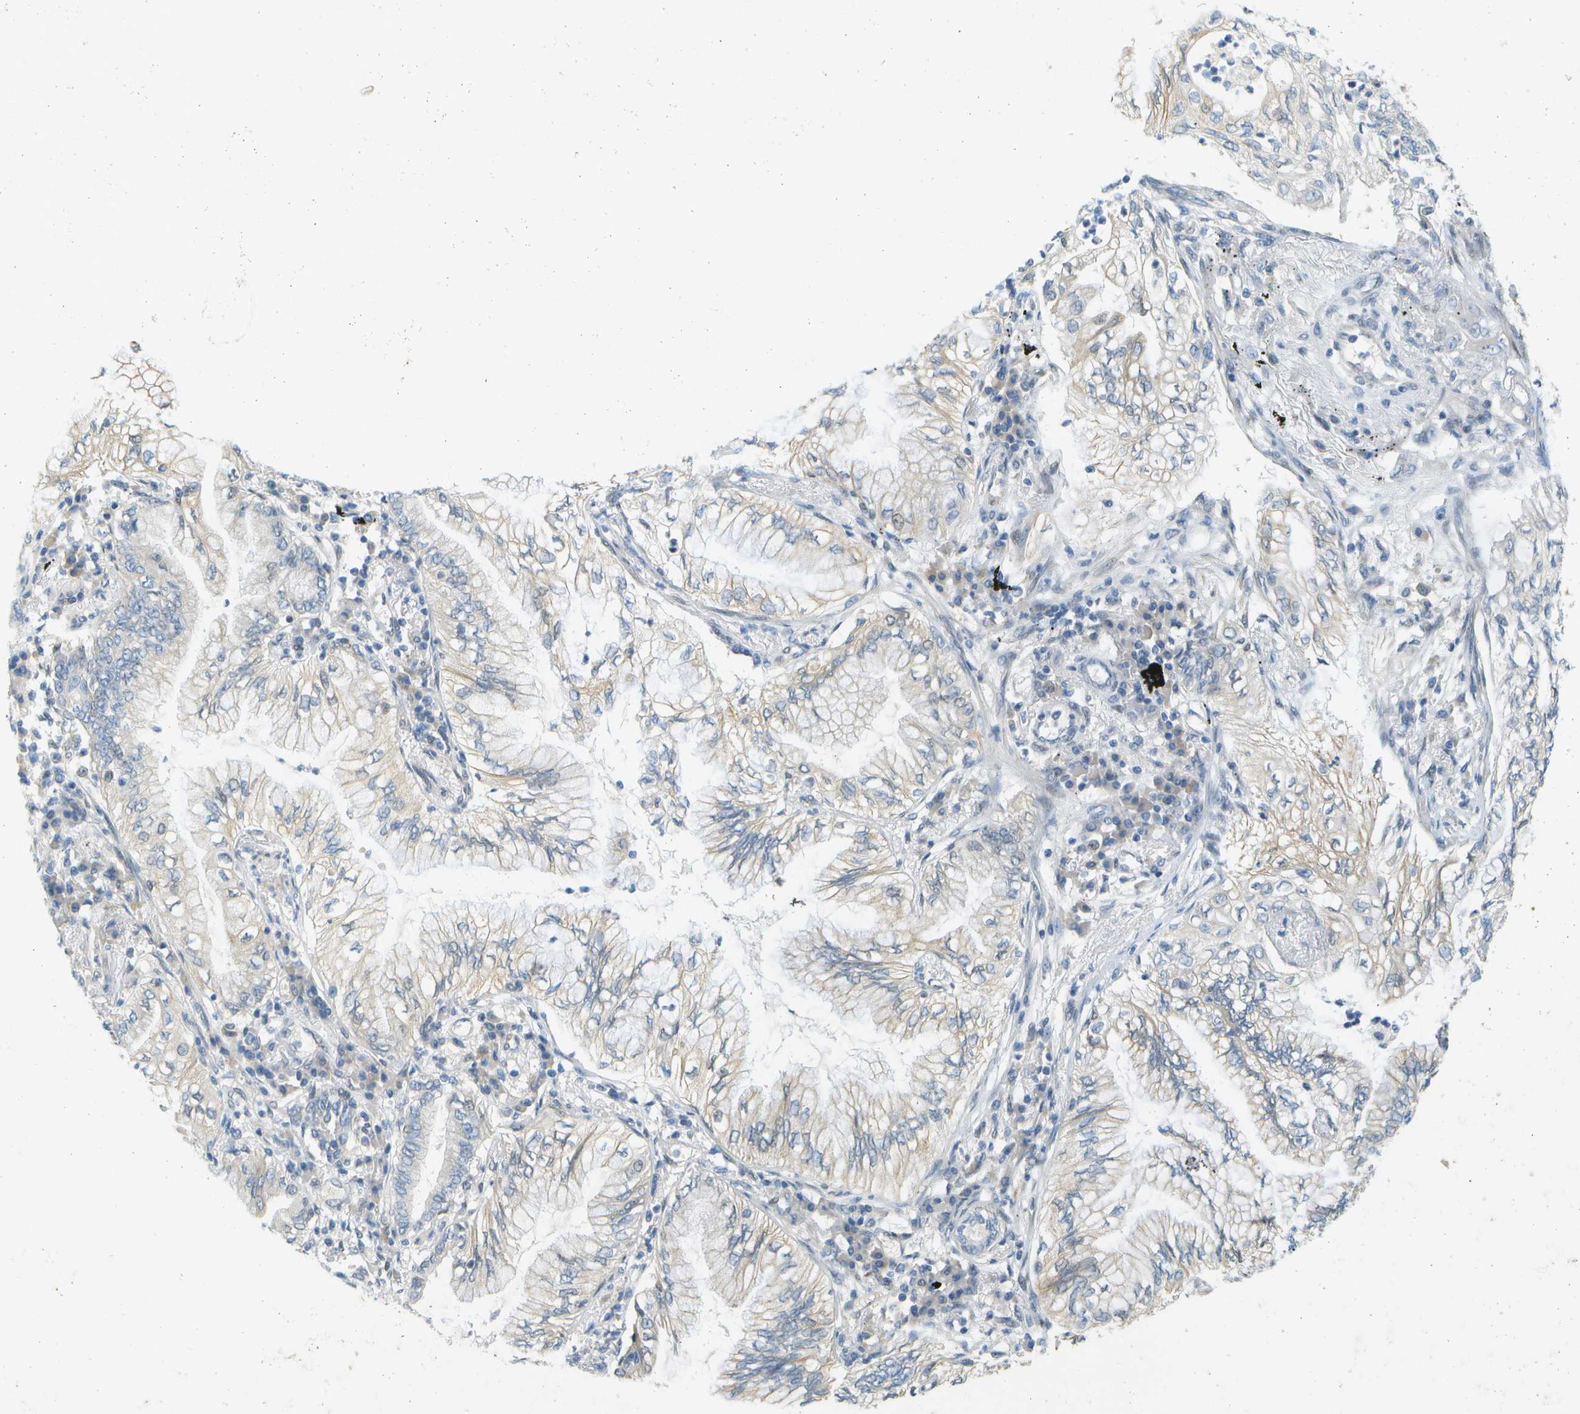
{"staining": {"intensity": "weak", "quantity": "25%-75%", "location": "cytoplasmic/membranous"}, "tissue": "lung cancer", "cell_type": "Tumor cells", "image_type": "cancer", "snomed": [{"axis": "morphology", "description": "Normal tissue, NOS"}, {"axis": "morphology", "description": "Adenocarcinoma, NOS"}, {"axis": "topography", "description": "Bronchus"}, {"axis": "topography", "description": "Lung"}], "caption": "A brown stain highlights weak cytoplasmic/membranous staining of a protein in human lung adenocarcinoma tumor cells.", "gene": "ARID1B", "patient": {"sex": "female", "age": 70}}